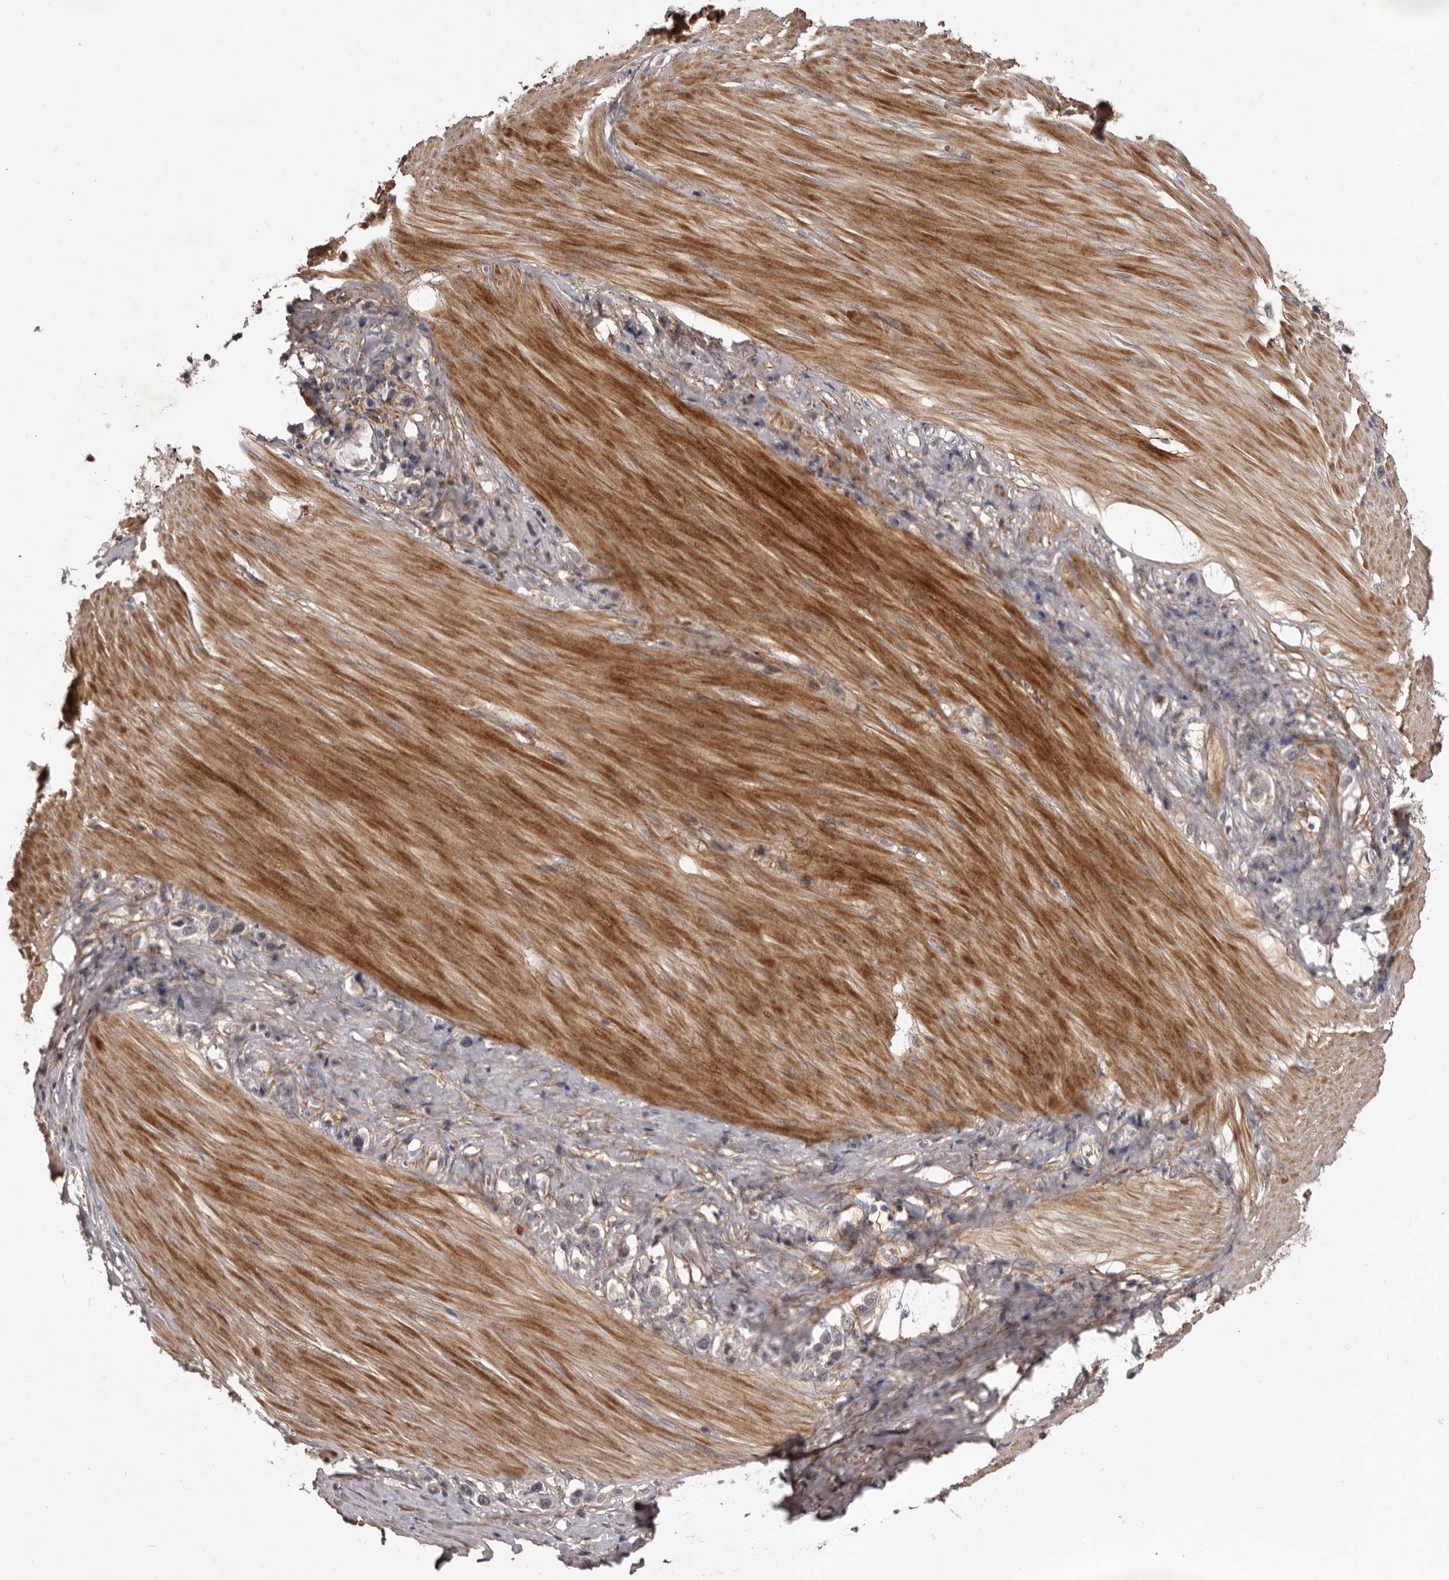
{"staining": {"intensity": "weak", "quantity": "<25%", "location": "cytoplasmic/membranous"}, "tissue": "stomach cancer", "cell_type": "Tumor cells", "image_type": "cancer", "snomed": [{"axis": "morphology", "description": "Adenocarcinoma, NOS"}, {"axis": "topography", "description": "Stomach"}], "caption": "This image is of stomach cancer stained with immunohistochemistry to label a protein in brown with the nuclei are counter-stained blue. There is no expression in tumor cells.", "gene": "HBS1L", "patient": {"sex": "female", "age": 65}}